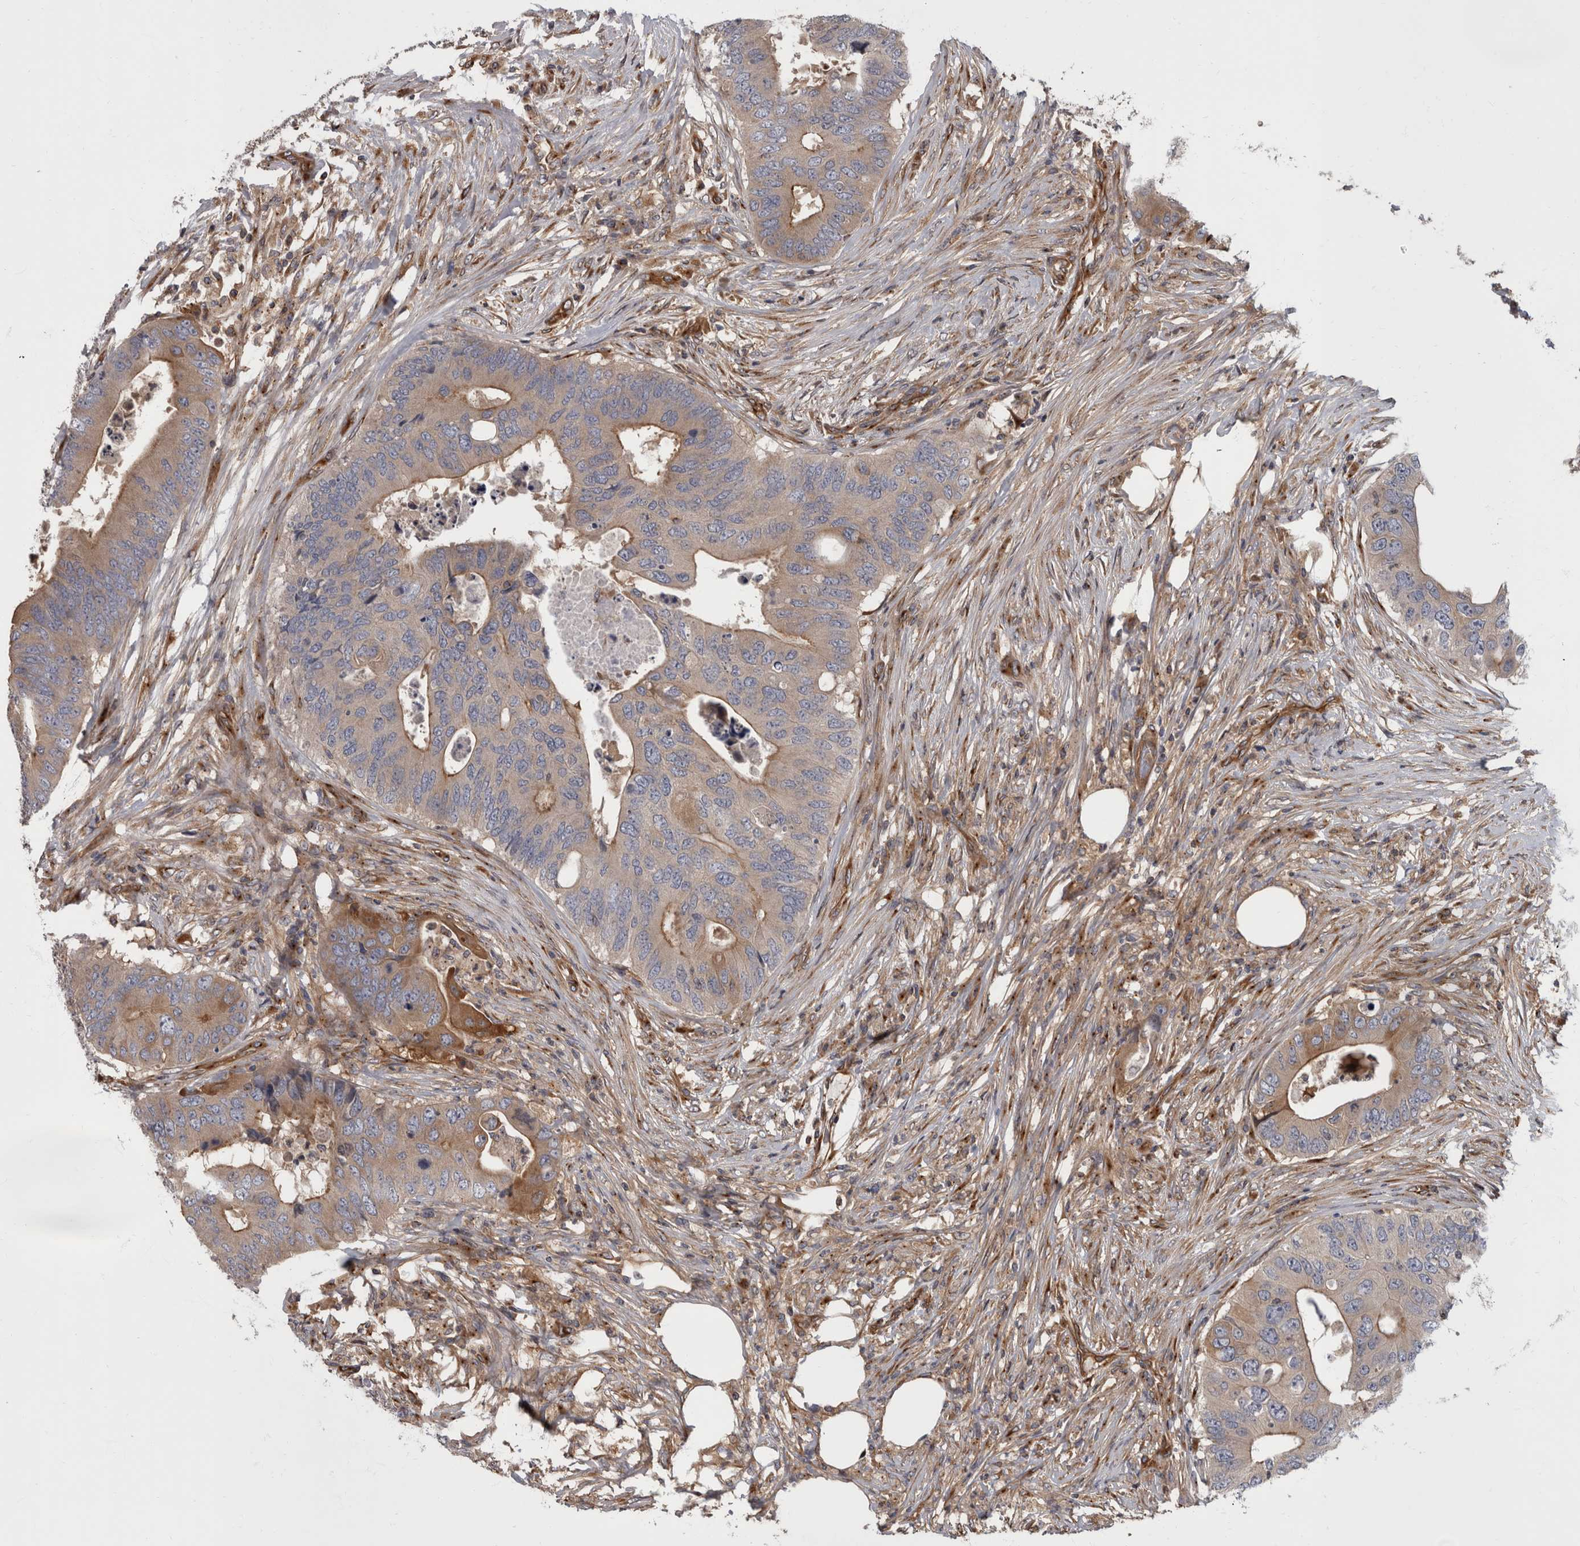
{"staining": {"intensity": "moderate", "quantity": "<25%", "location": "cytoplasmic/membranous"}, "tissue": "colorectal cancer", "cell_type": "Tumor cells", "image_type": "cancer", "snomed": [{"axis": "morphology", "description": "Adenocarcinoma, NOS"}, {"axis": "topography", "description": "Colon"}], "caption": "Immunohistochemical staining of human adenocarcinoma (colorectal) reveals moderate cytoplasmic/membranous protein staining in approximately <25% of tumor cells.", "gene": "HOOK3", "patient": {"sex": "male", "age": 71}}